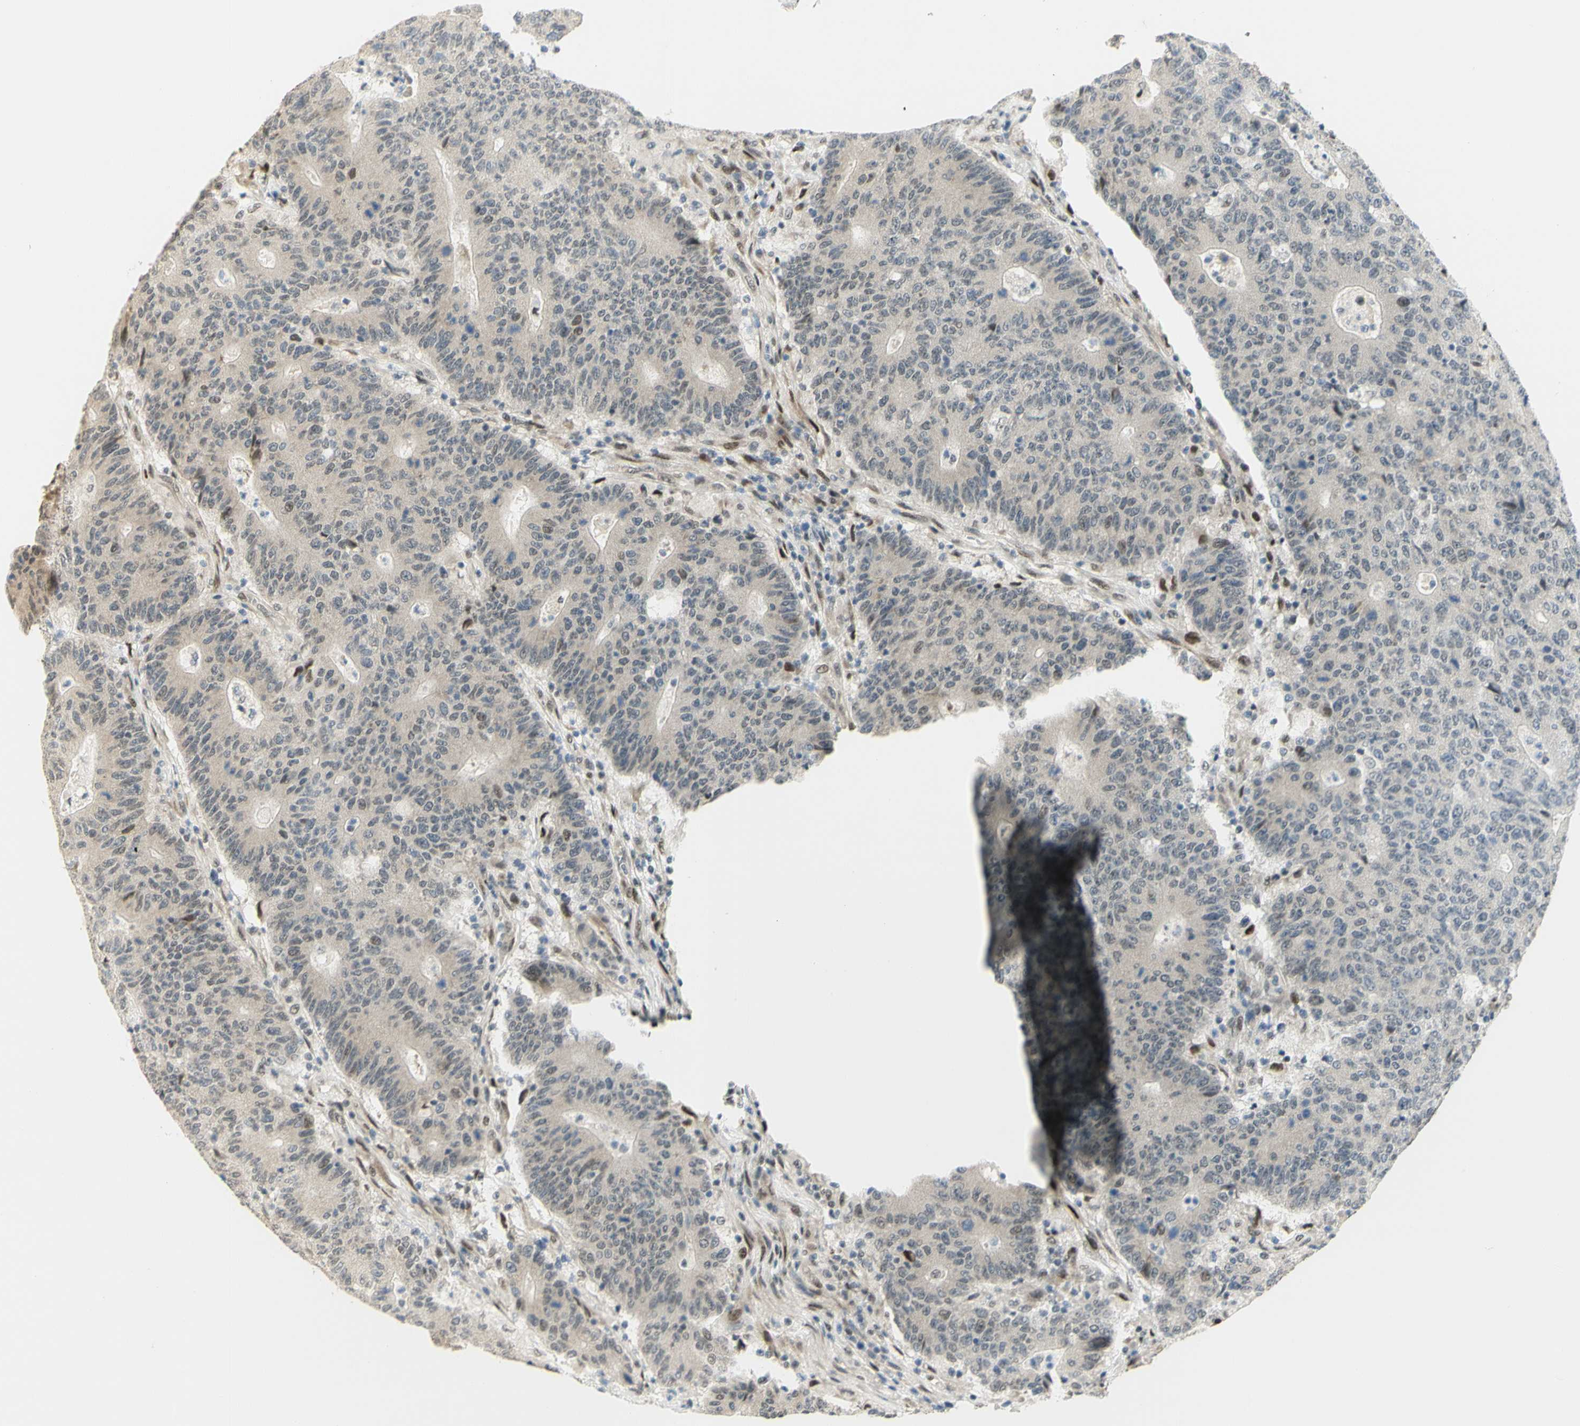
{"staining": {"intensity": "weak", "quantity": "<25%", "location": "nuclear"}, "tissue": "colorectal cancer", "cell_type": "Tumor cells", "image_type": "cancer", "snomed": [{"axis": "morphology", "description": "Normal tissue, NOS"}, {"axis": "morphology", "description": "Adenocarcinoma, NOS"}, {"axis": "topography", "description": "Colon"}], "caption": "IHC of colorectal cancer (adenocarcinoma) reveals no staining in tumor cells. Brightfield microscopy of IHC stained with DAB (brown) and hematoxylin (blue), captured at high magnification.", "gene": "DDX1", "patient": {"sex": "female", "age": 75}}